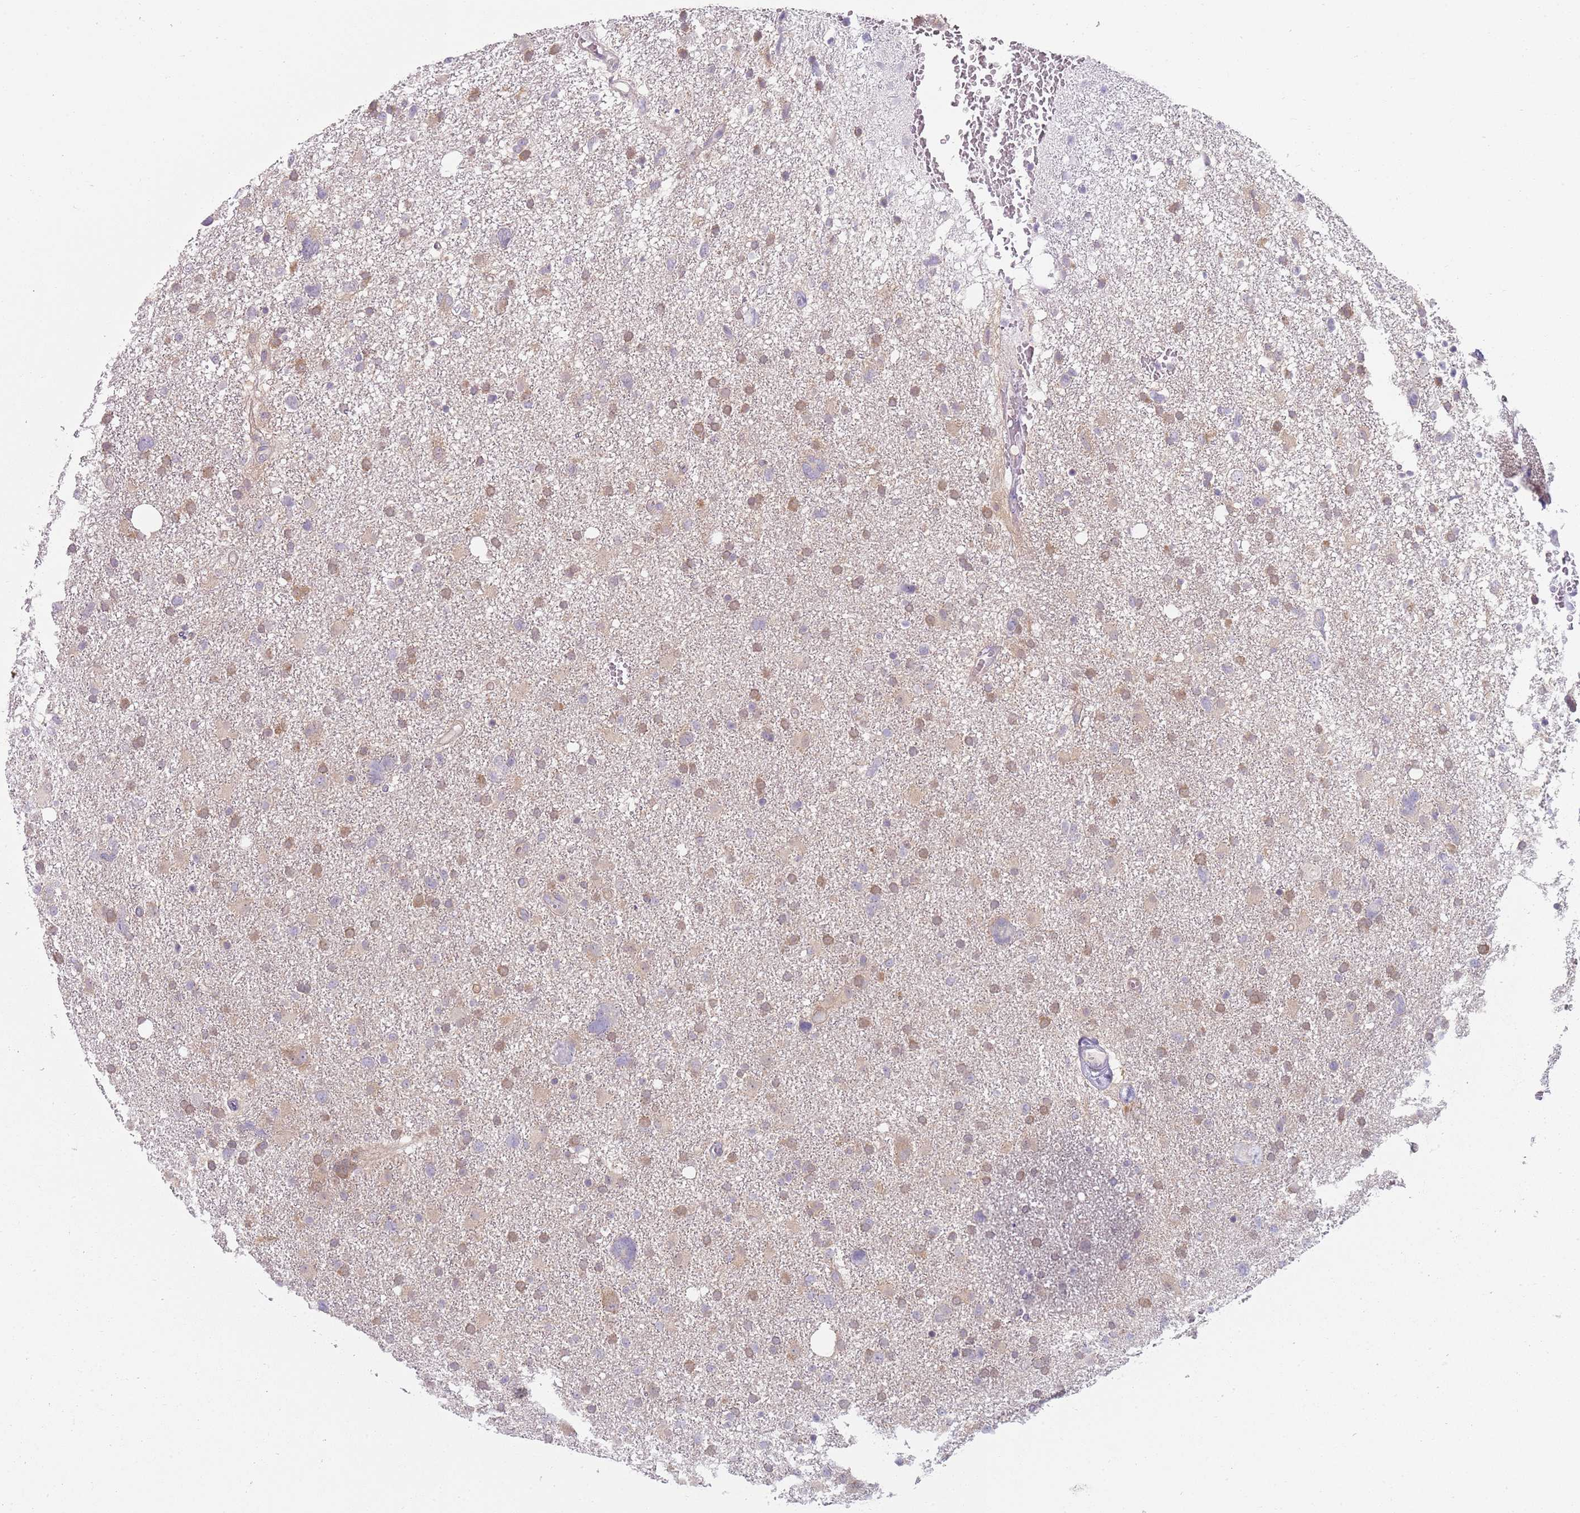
{"staining": {"intensity": "weak", "quantity": ">75%", "location": "cytoplasmic/membranous"}, "tissue": "glioma", "cell_type": "Tumor cells", "image_type": "cancer", "snomed": [{"axis": "morphology", "description": "Glioma, malignant, High grade"}, {"axis": "topography", "description": "Brain"}], "caption": "Protein staining exhibits weak cytoplasmic/membranous positivity in about >75% of tumor cells in malignant glioma (high-grade).", "gene": "SLC26A6", "patient": {"sex": "male", "age": 61}}